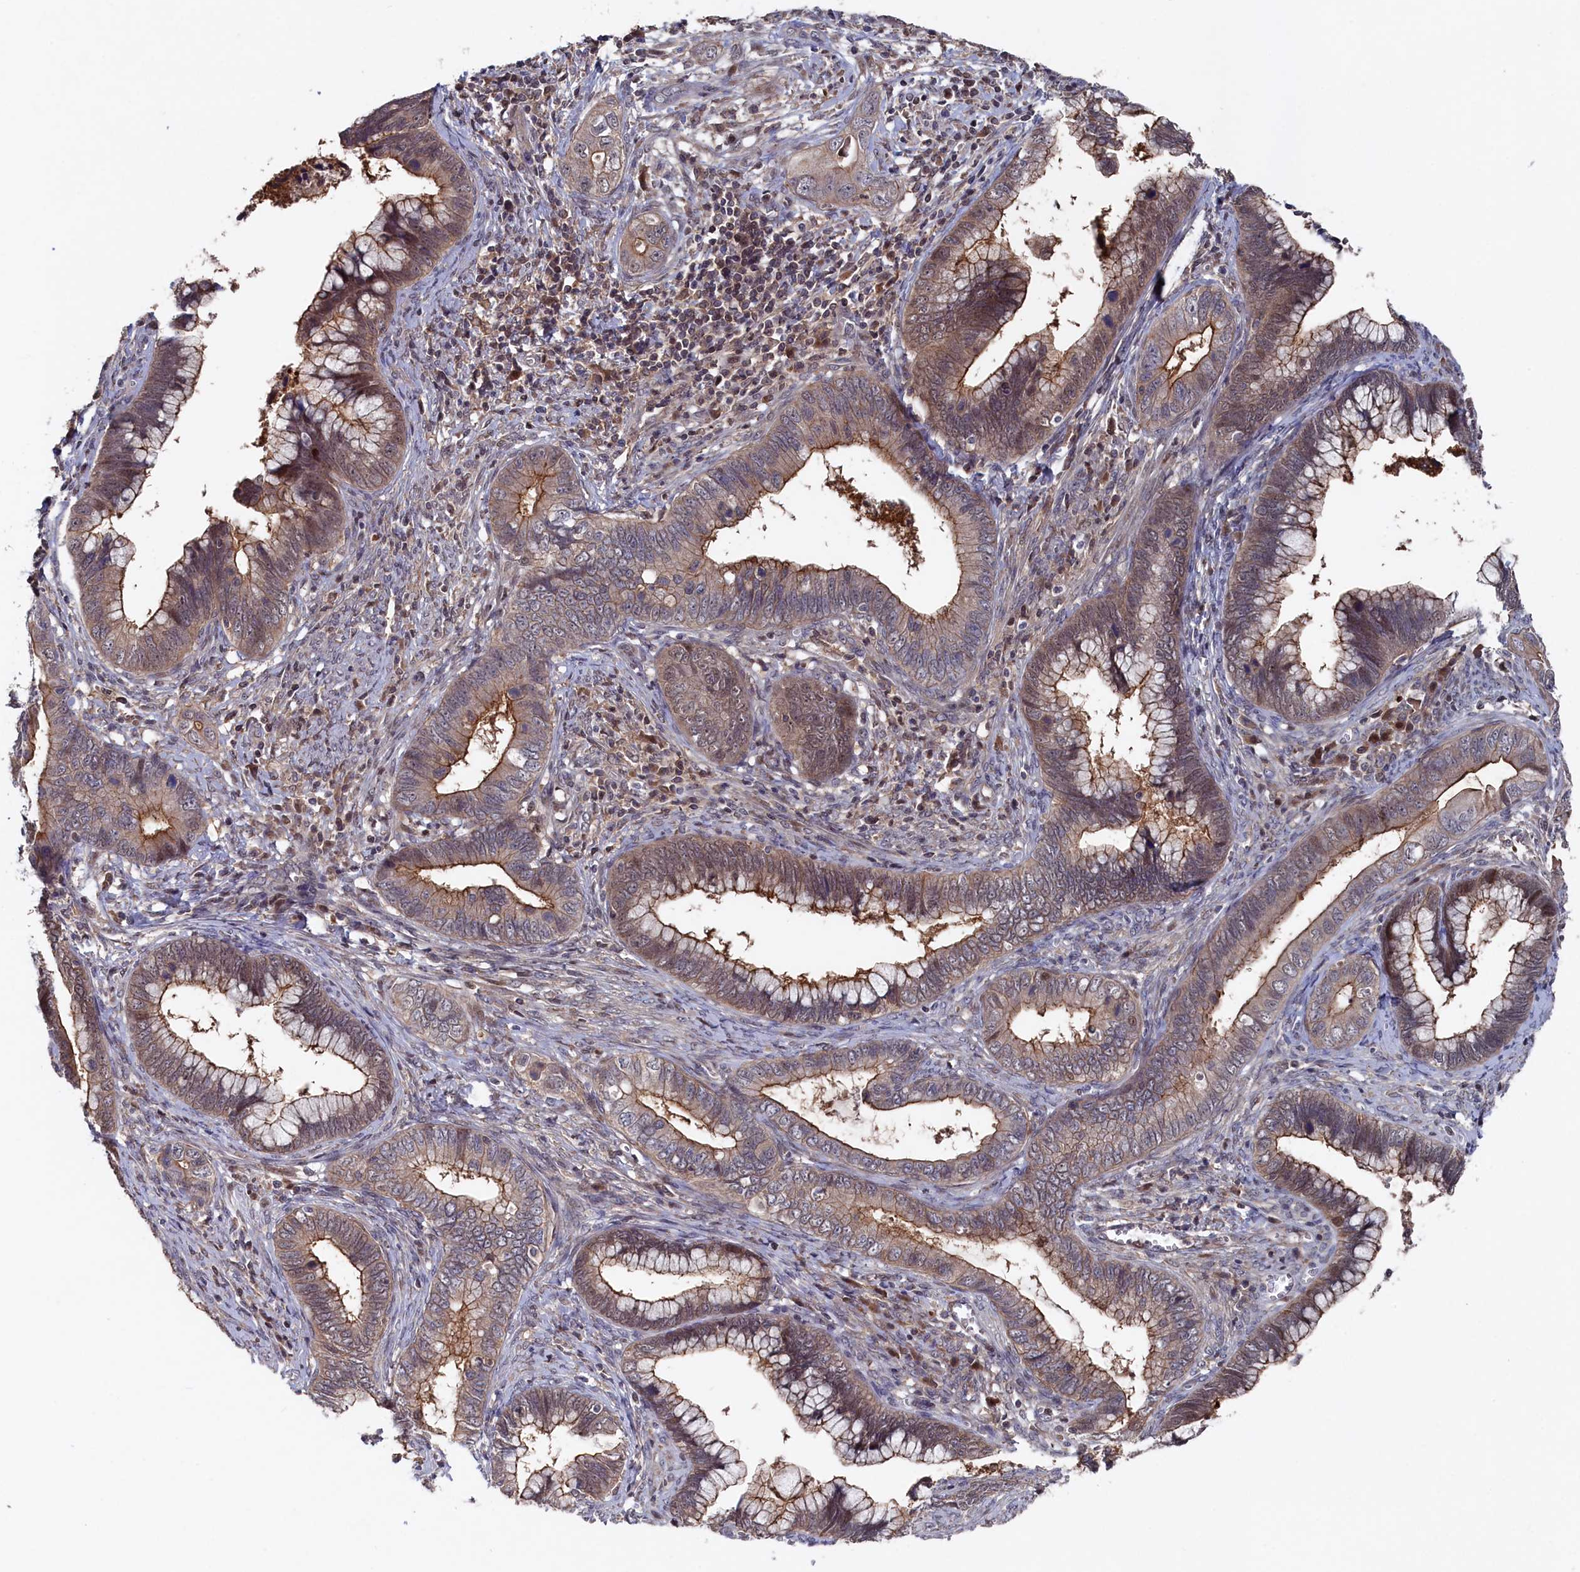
{"staining": {"intensity": "moderate", "quantity": ">75%", "location": "cytoplasmic/membranous"}, "tissue": "cervical cancer", "cell_type": "Tumor cells", "image_type": "cancer", "snomed": [{"axis": "morphology", "description": "Adenocarcinoma, NOS"}, {"axis": "topography", "description": "Cervix"}], "caption": "This photomicrograph demonstrates cervical cancer (adenocarcinoma) stained with immunohistochemistry to label a protein in brown. The cytoplasmic/membranous of tumor cells show moderate positivity for the protein. Nuclei are counter-stained blue.", "gene": "TMC5", "patient": {"sex": "female", "age": 44}}